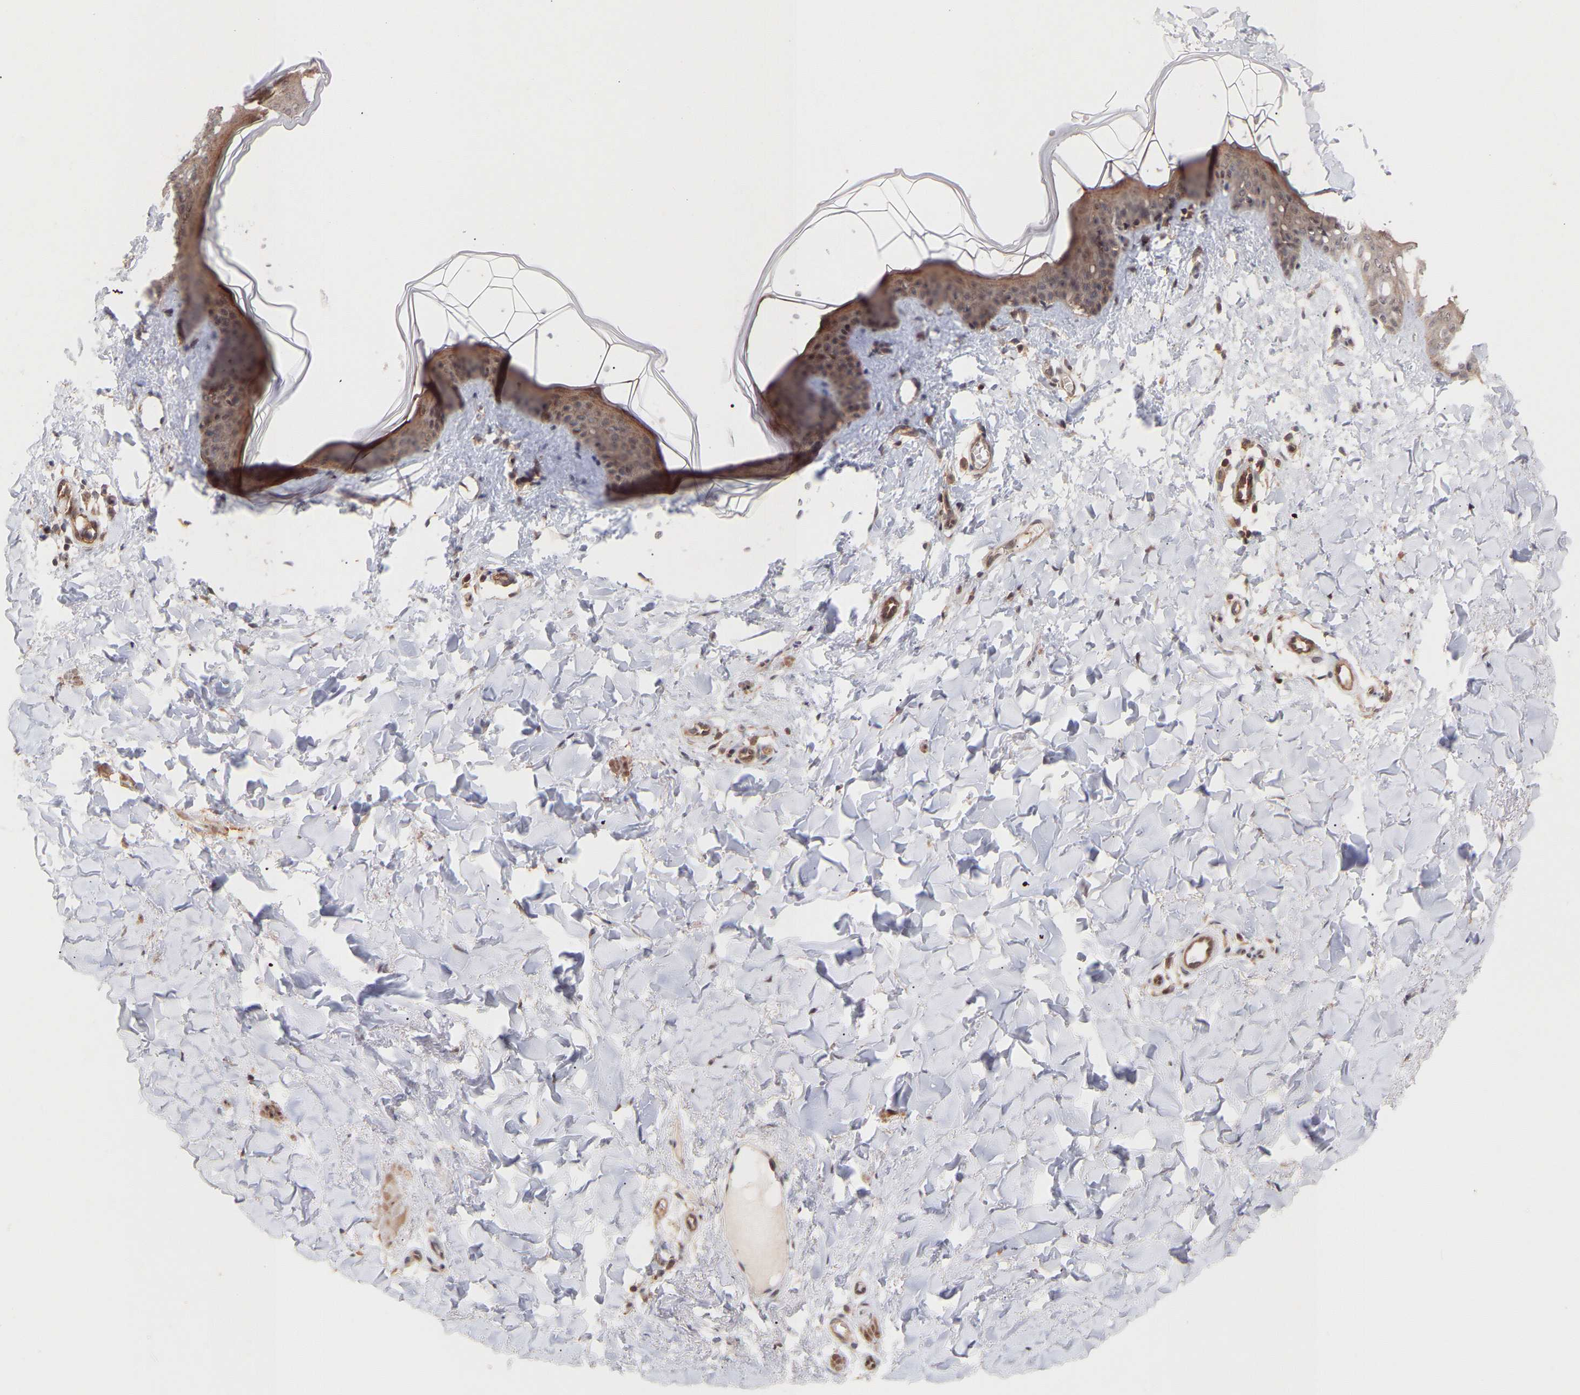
{"staining": {"intensity": "moderate", "quantity": ">75%", "location": "cytoplasmic/membranous"}, "tissue": "skin", "cell_type": "Fibroblasts", "image_type": "normal", "snomed": [{"axis": "morphology", "description": "Normal tissue, NOS"}, {"axis": "topography", "description": "Skin"}], "caption": "Immunohistochemistry of benign skin shows medium levels of moderate cytoplasmic/membranous positivity in approximately >75% of fibroblasts.", "gene": "PDLIM5", "patient": {"sex": "female", "age": 17}}